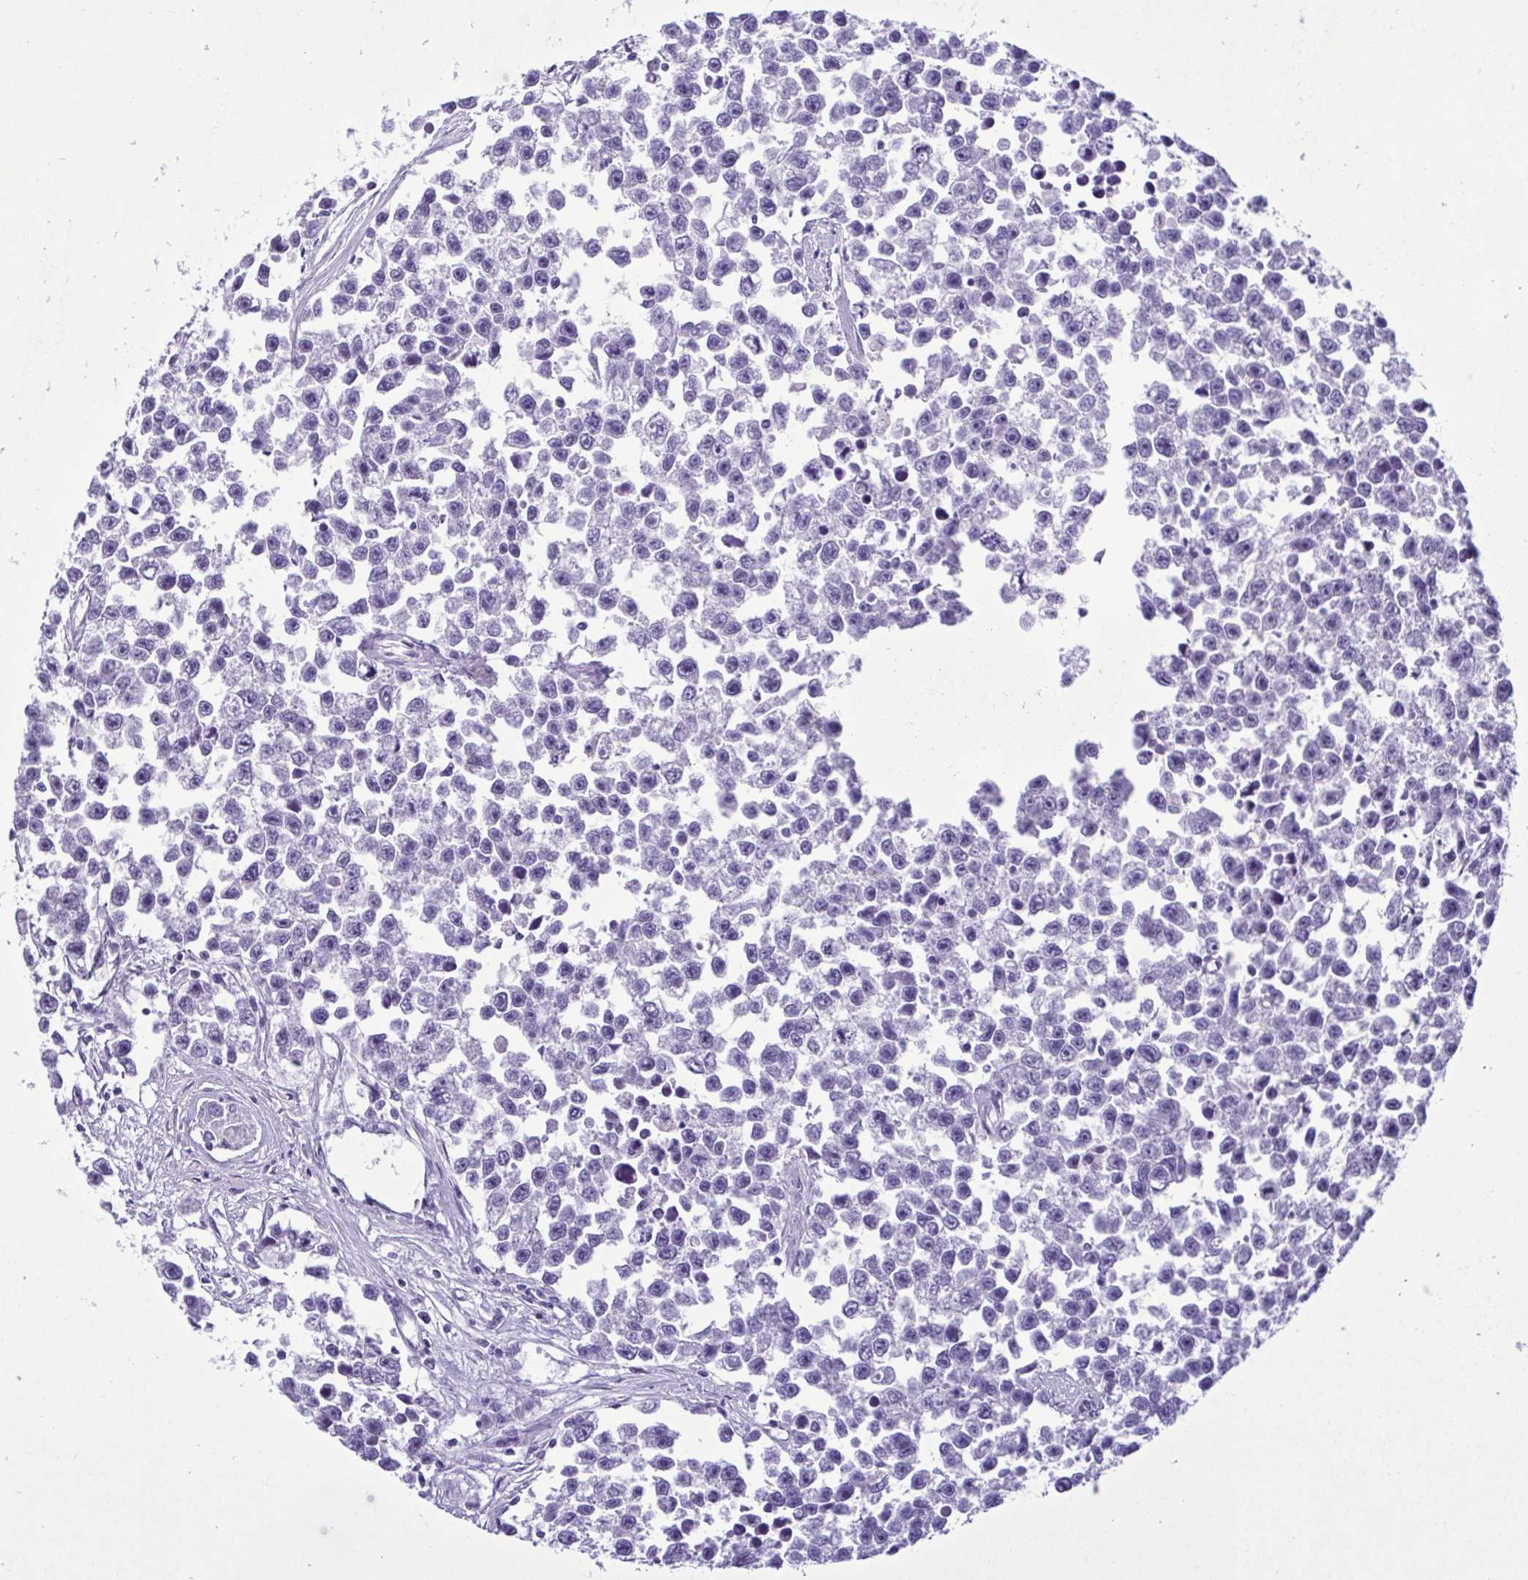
{"staining": {"intensity": "negative", "quantity": "none", "location": "none"}, "tissue": "testis cancer", "cell_type": "Tumor cells", "image_type": "cancer", "snomed": [{"axis": "morphology", "description": "Seminoma, NOS"}, {"axis": "topography", "description": "Testis"}], "caption": "An immunohistochemistry (IHC) photomicrograph of testis cancer (seminoma) is shown. There is no staining in tumor cells of testis cancer (seminoma).", "gene": "CBY2", "patient": {"sex": "male", "age": 26}}